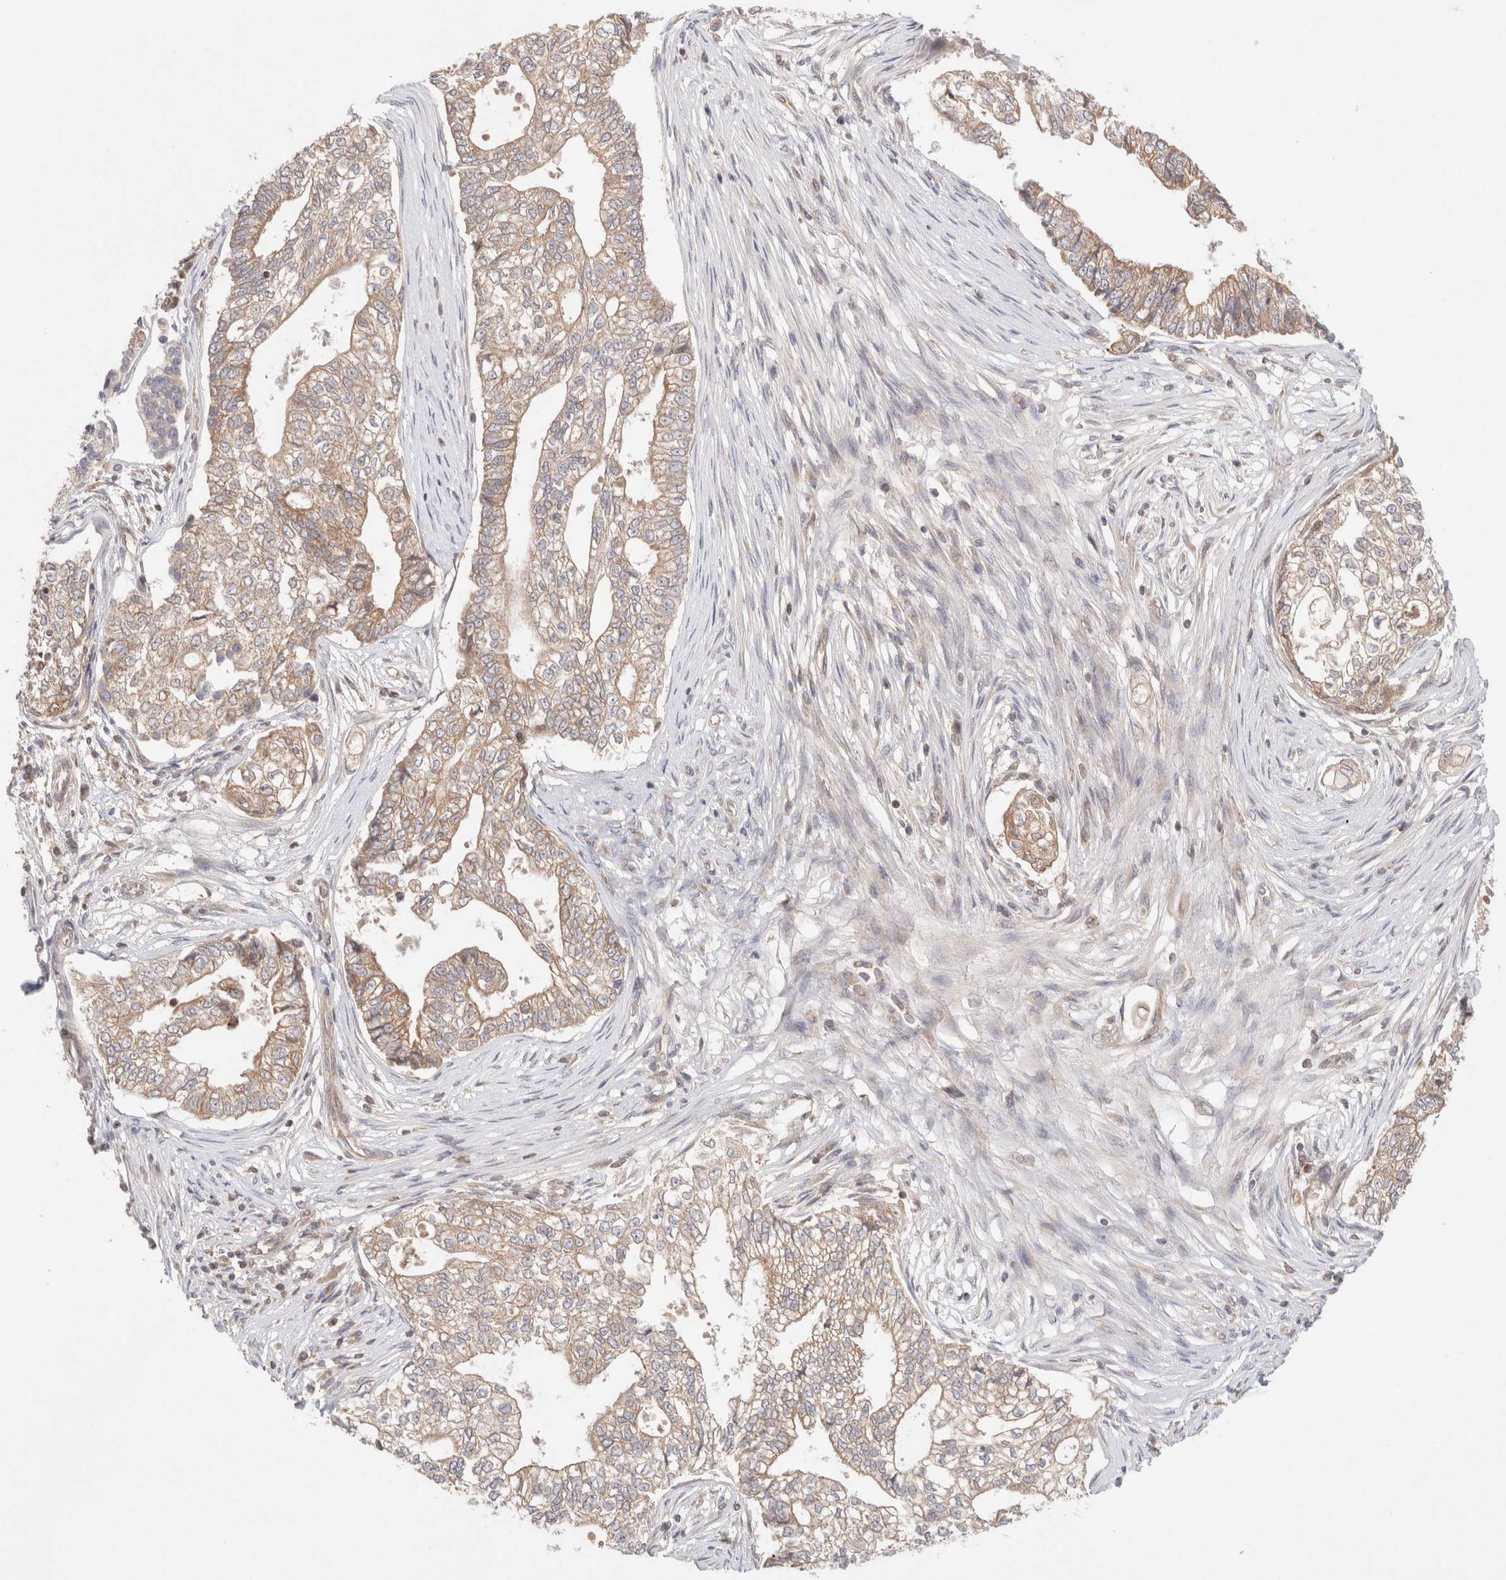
{"staining": {"intensity": "moderate", "quantity": ">75%", "location": "cytoplasmic/membranous"}, "tissue": "pancreatic cancer", "cell_type": "Tumor cells", "image_type": "cancer", "snomed": [{"axis": "morphology", "description": "Adenocarcinoma, NOS"}, {"axis": "topography", "description": "Pancreas"}], "caption": "Pancreatic cancer (adenocarcinoma) stained with a brown dye exhibits moderate cytoplasmic/membranous positive positivity in approximately >75% of tumor cells.", "gene": "SIKE1", "patient": {"sex": "male", "age": 72}}